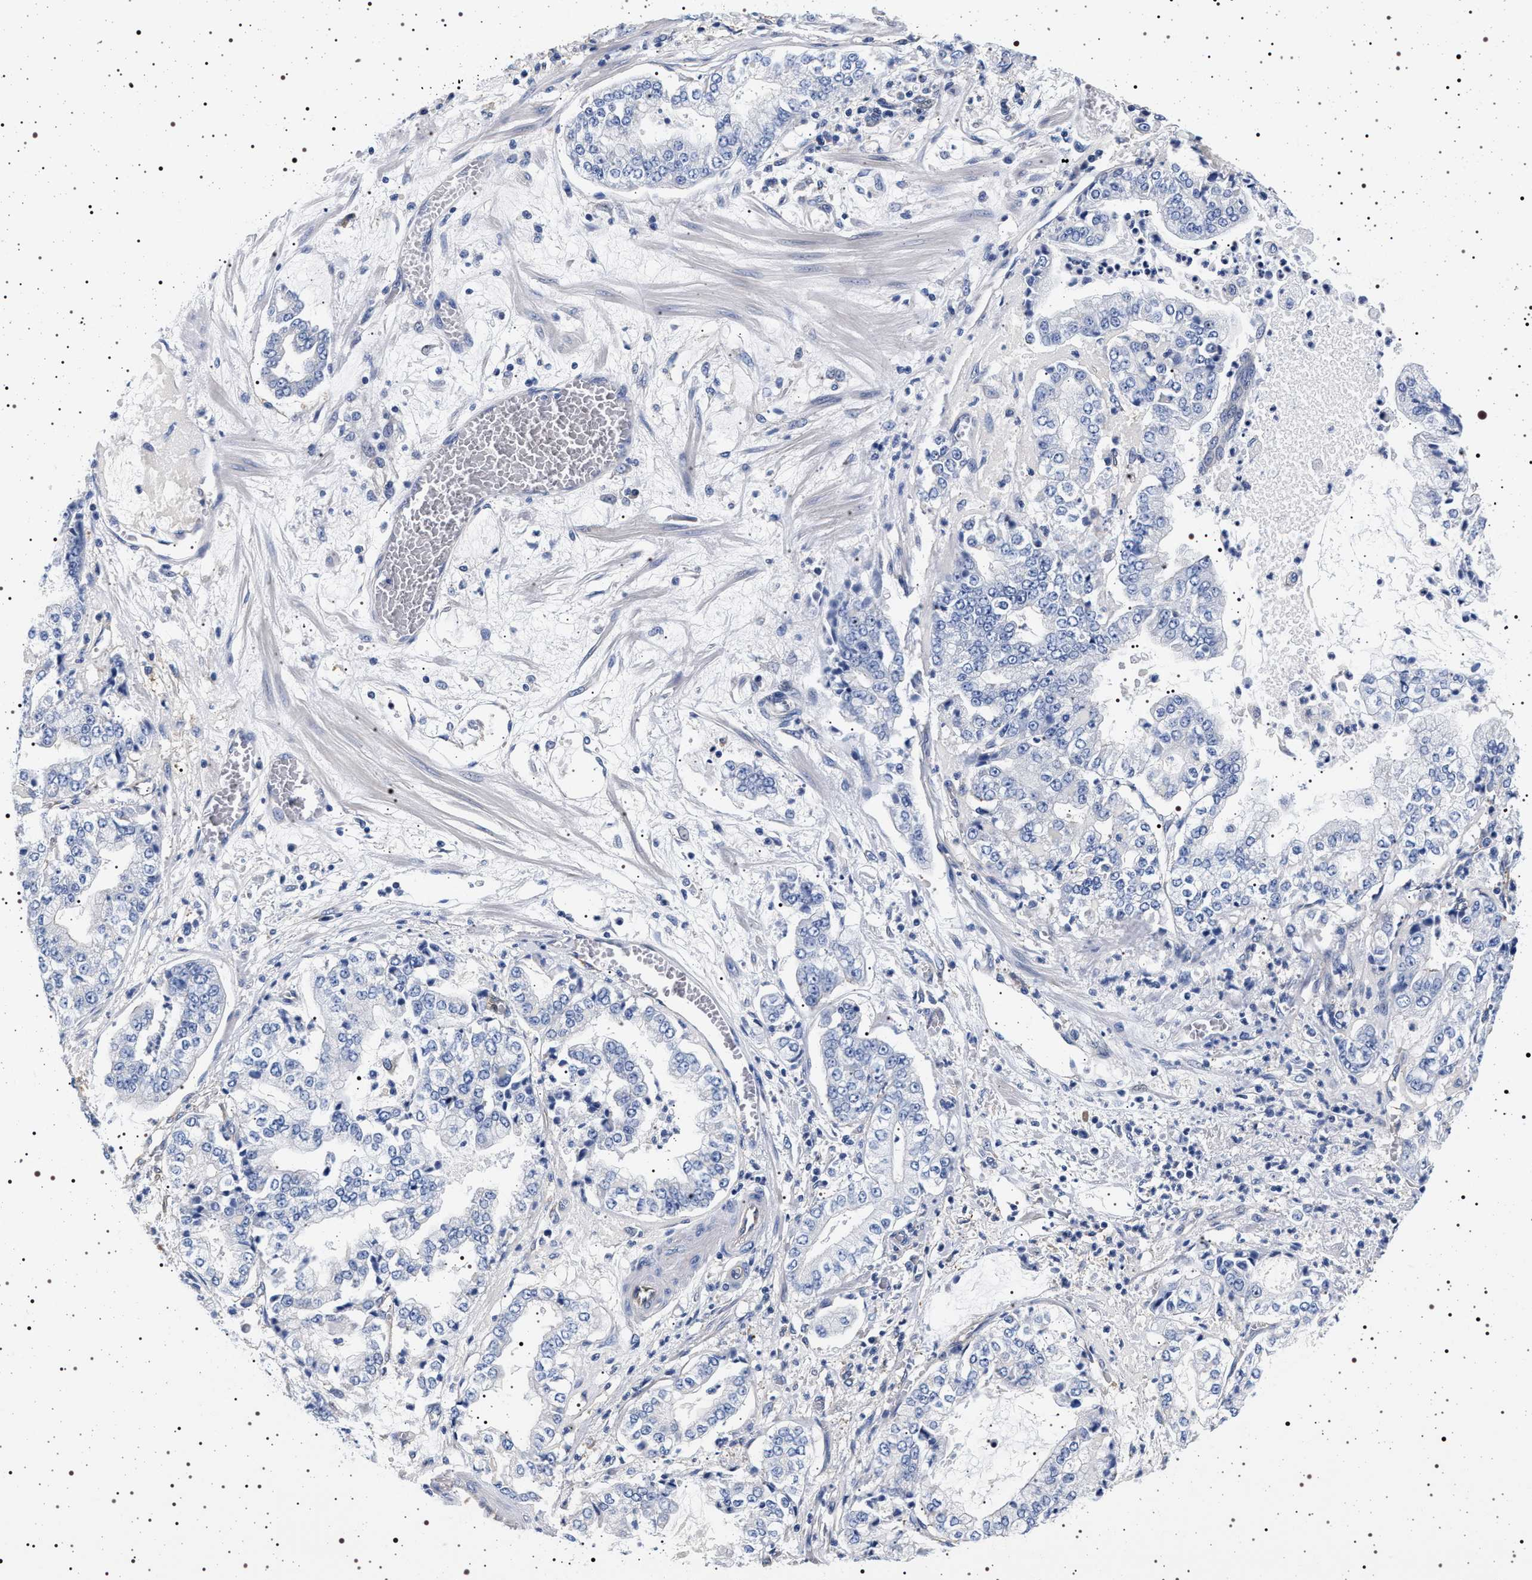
{"staining": {"intensity": "negative", "quantity": "none", "location": "none"}, "tissue": "stomach cancer", "cell_type": "Tumor cells", "image_type": "cancer", "snomed": [{"axis": "morphology", "description": "Adenocarcinoma, NOS"}, {"axis": "topography", "description": "Stomach"}], "caption": "IHC of stomach adenocarcinoma exhibits no positivity in tumor cells.", "gene": "HSD17B1", "patient": {"sex": "male", "age": 76}}